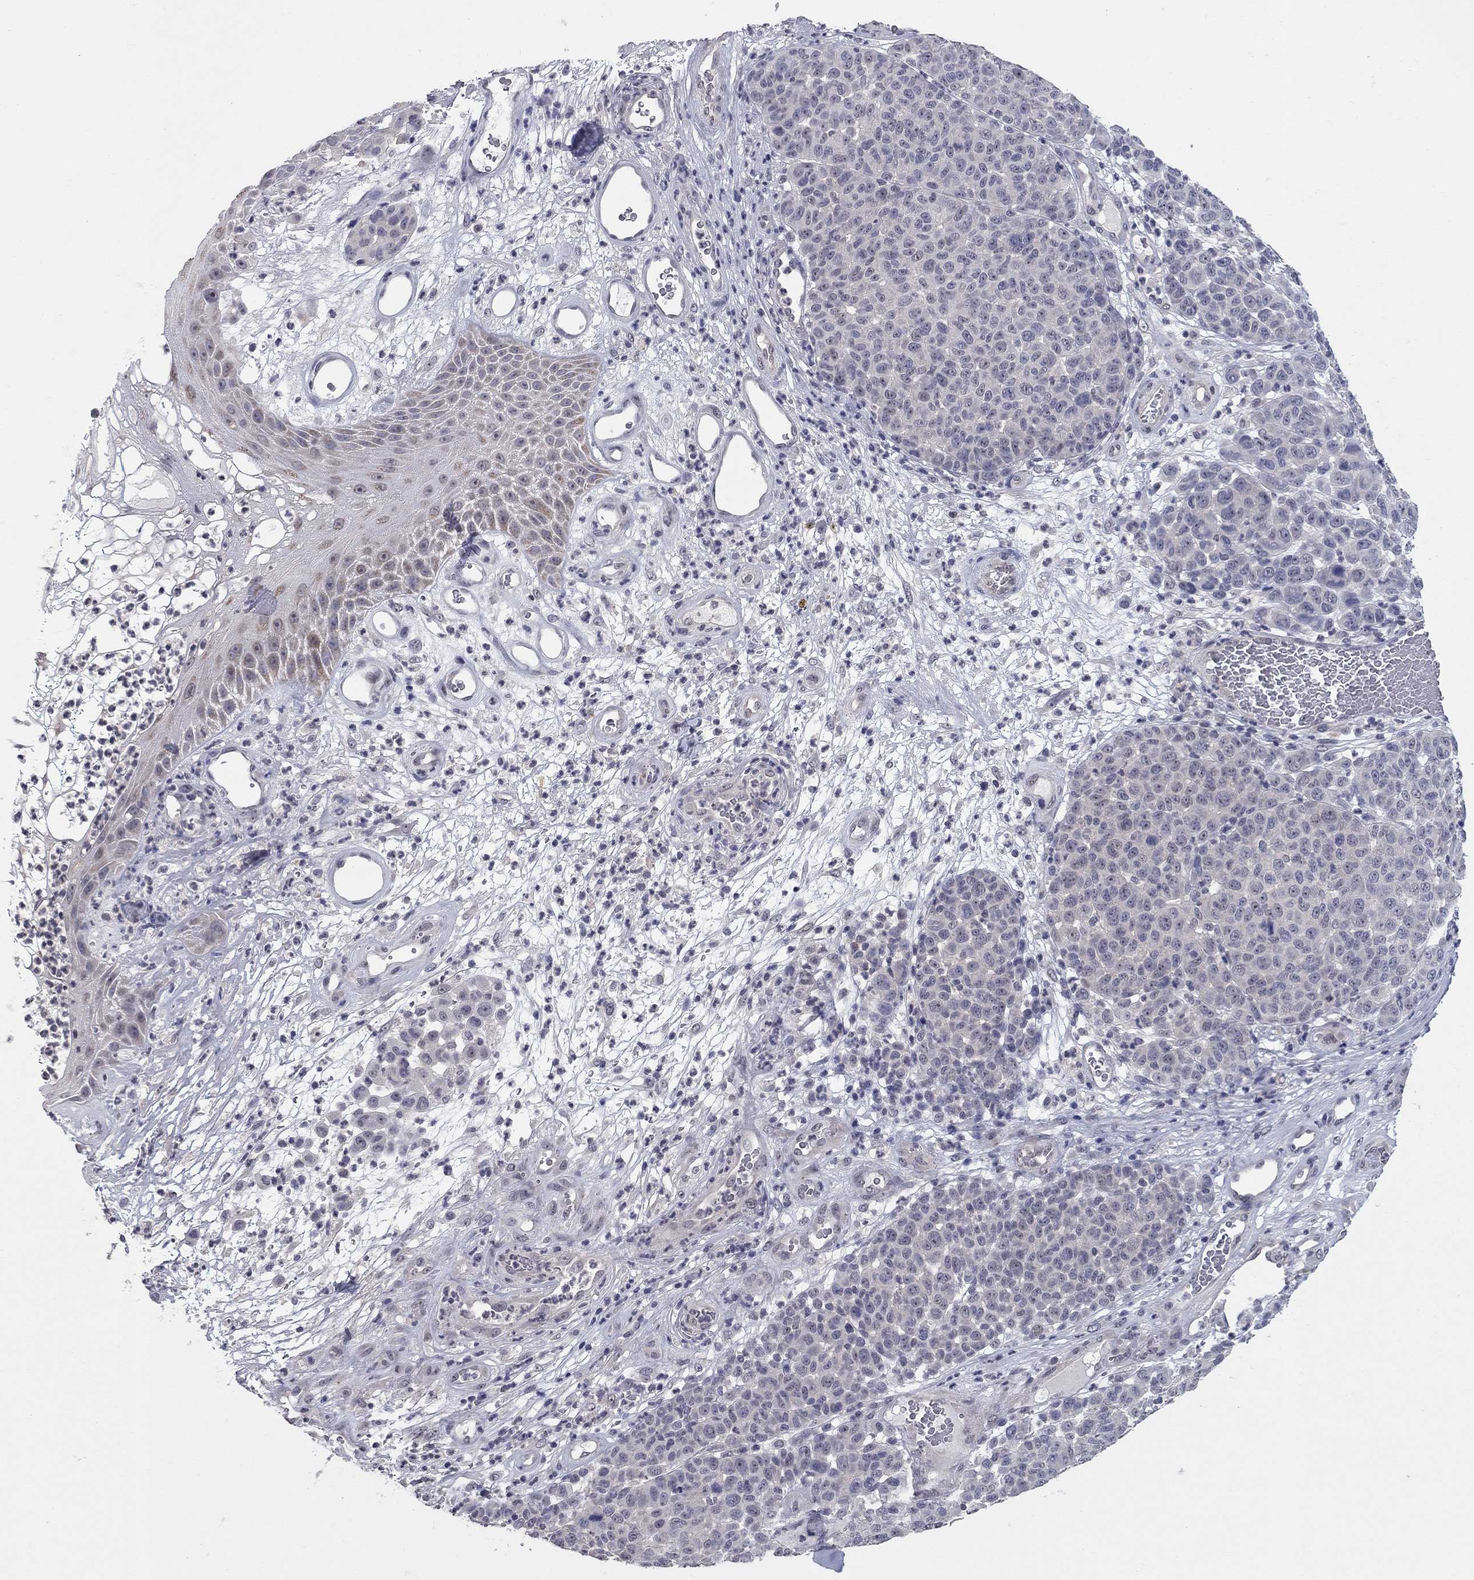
{"staining": {"intensity": "negative", "quantity": "none", "location": "none"}, "tissue": "melanoma", "cell_type": "Tumor cells", "image_type": "cancer", "snomed": [{"axis": "morphology", "description": "Malignant melanoma, NOS"}, {"axis": "topography", "description": "Skin"}], "caption": "Tumor cells show no significant expression in melanoma.", "gene": "SHOC2", "patient": {"sex": "male", "age": 59}}